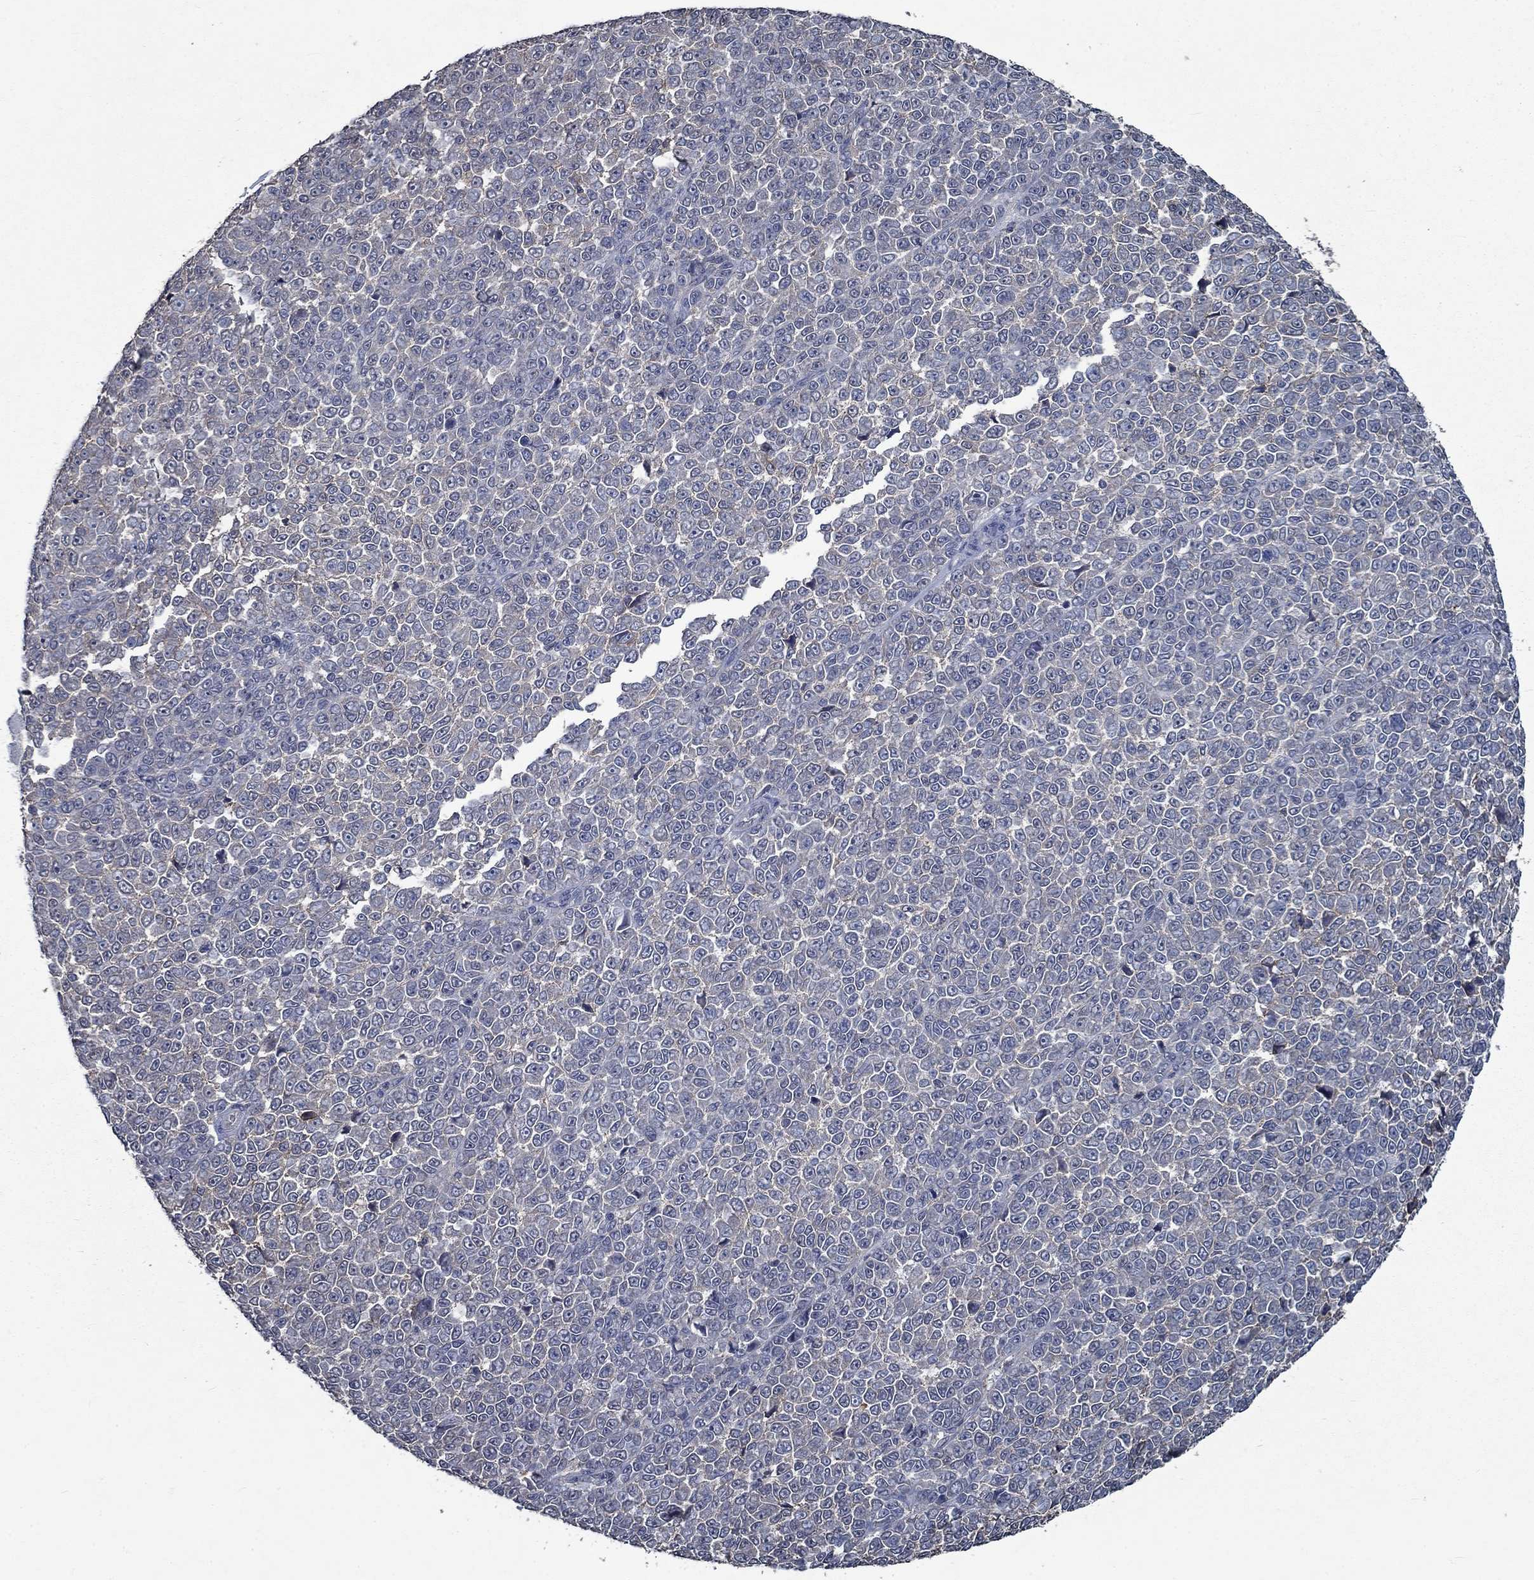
{"staining": {"intensity": "negative", "quantity": "none", "location": "none"}, "tissue": "melanoma", "cell_type": "Tumor cells", "image_type": "cancer", "snomed": [{"axis": "morphology", "description": "Malignant melanoma, NOS"}, {"axis": "topography", "description": "Skin"}], "caption": "Tumor cells are negative for protein expression in human malignant melanoma.", "gene": "SLC44A1", "patient": {"sex": "female", "age": 95}}